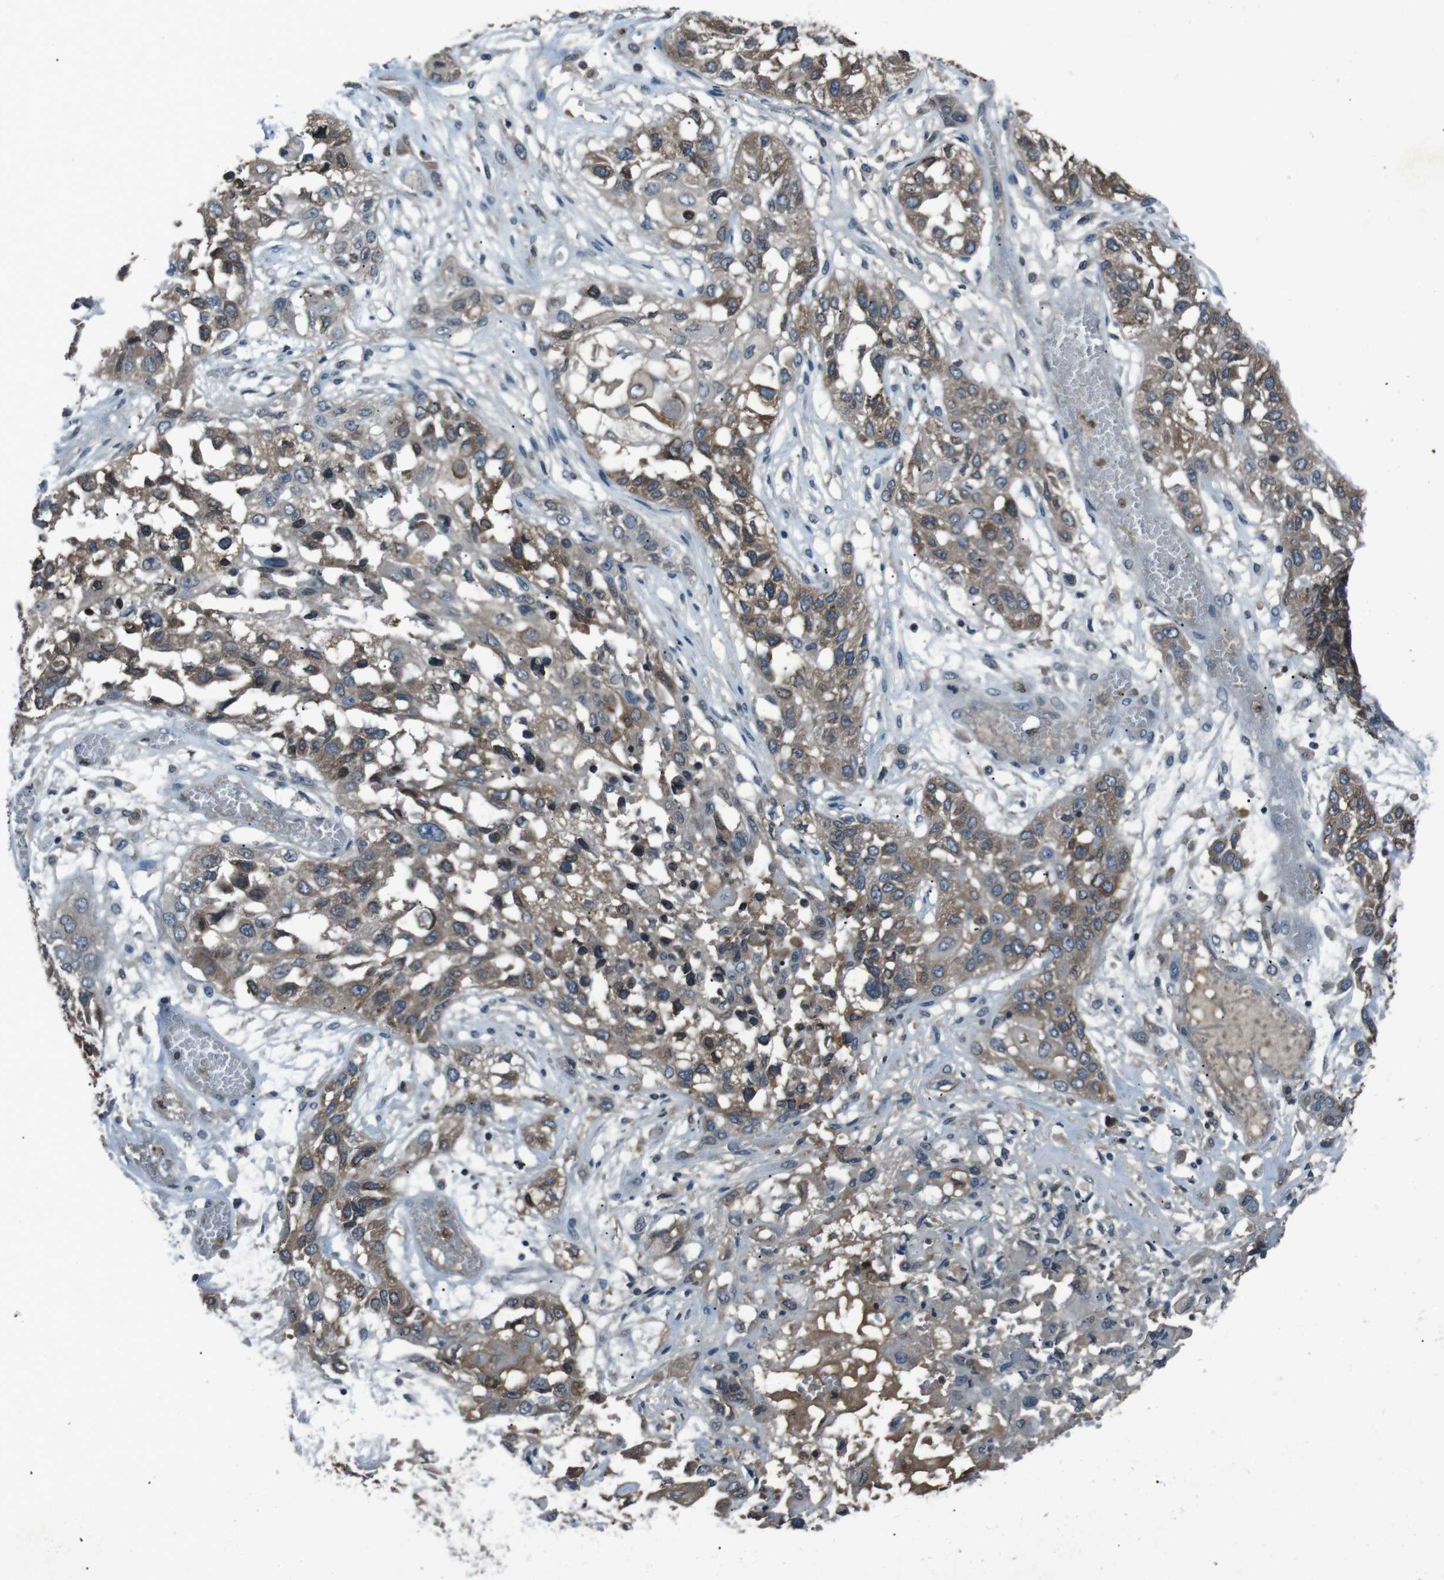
{"staining": {"intensity": "weak", "quantity": ">75%", "location": "cytoplasmic/membranous"}, "tissue": "lung cancer", "cell_type": "Tumor cells", "image_type": "cancer", "snomed": [{"axis": "morphology", "description": "Squamous cell carcinoma, NOS"}, {"axis": "topography", "description": "Lung"}], "caption": "Tumor cells reveal weak cytoplasmic/membranous positivity in about >75% of cells in lung cancer (squamous cell carcinoma).", "gene": "UGT1A6", "patient": {"sex": "male", "age": 71}}